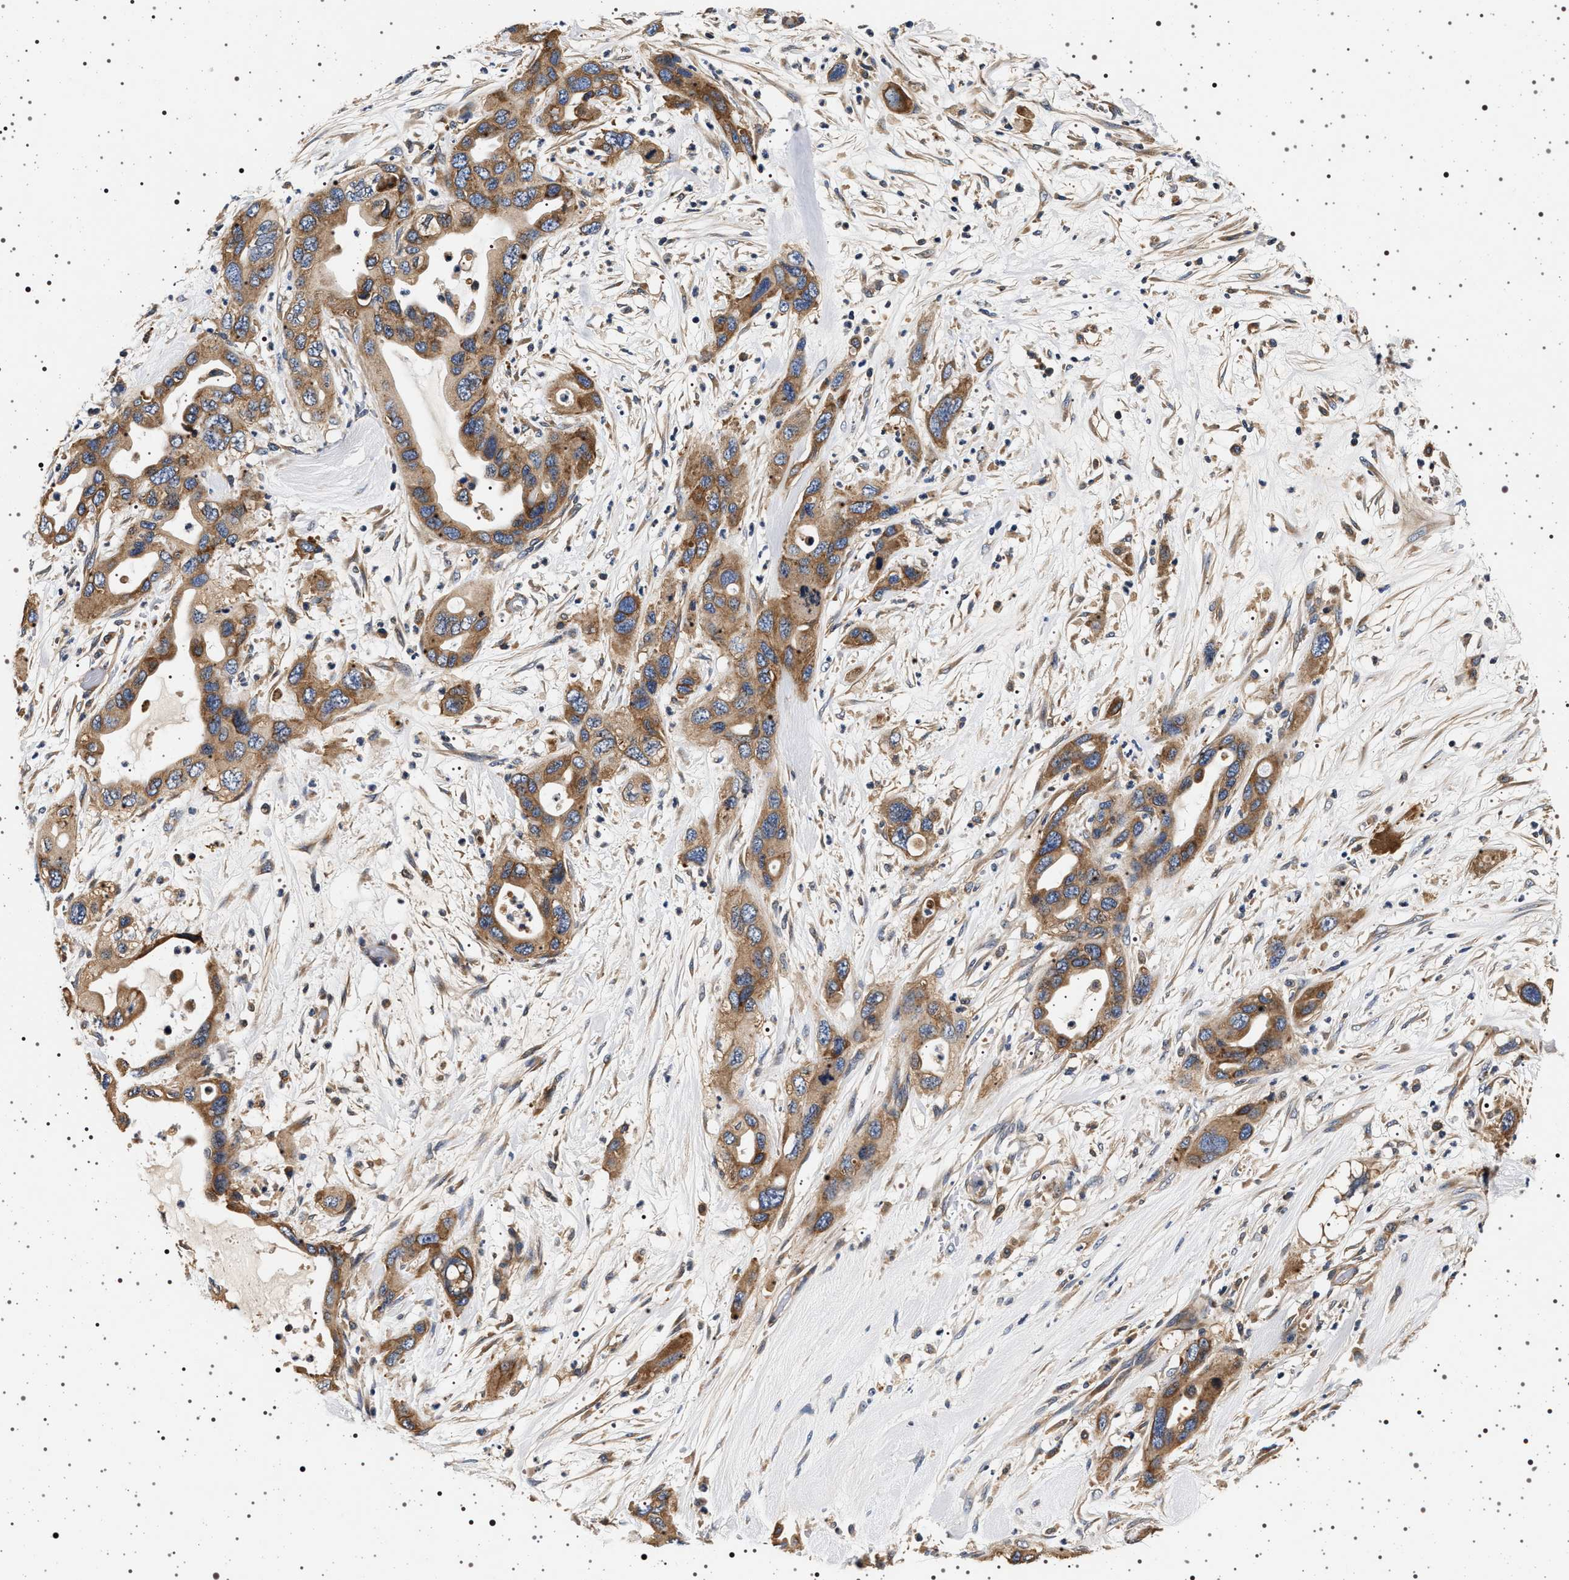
{"staining": {"intensity": "moderate", "quantity": ">75%", "location": "cytoplasmic/membranous"}, "tissue": "pancreatic cancer", "cell_type": "Tumor cells", "image_type": "cancer", "snomed": [{"axis": "morphology", "description": "Adenocarcinoma, NOS"}, {"axis": "topography", "description": "Pancreas"}], "caption": "Immunohistochemical staining of pancreatic cancer exhibits medium levels of moderate cytoplasmic/membranous expression in about >75% of tumor cells.", "gene": "DCBLD2", "patient": {"sex": "female", "age": 71}}